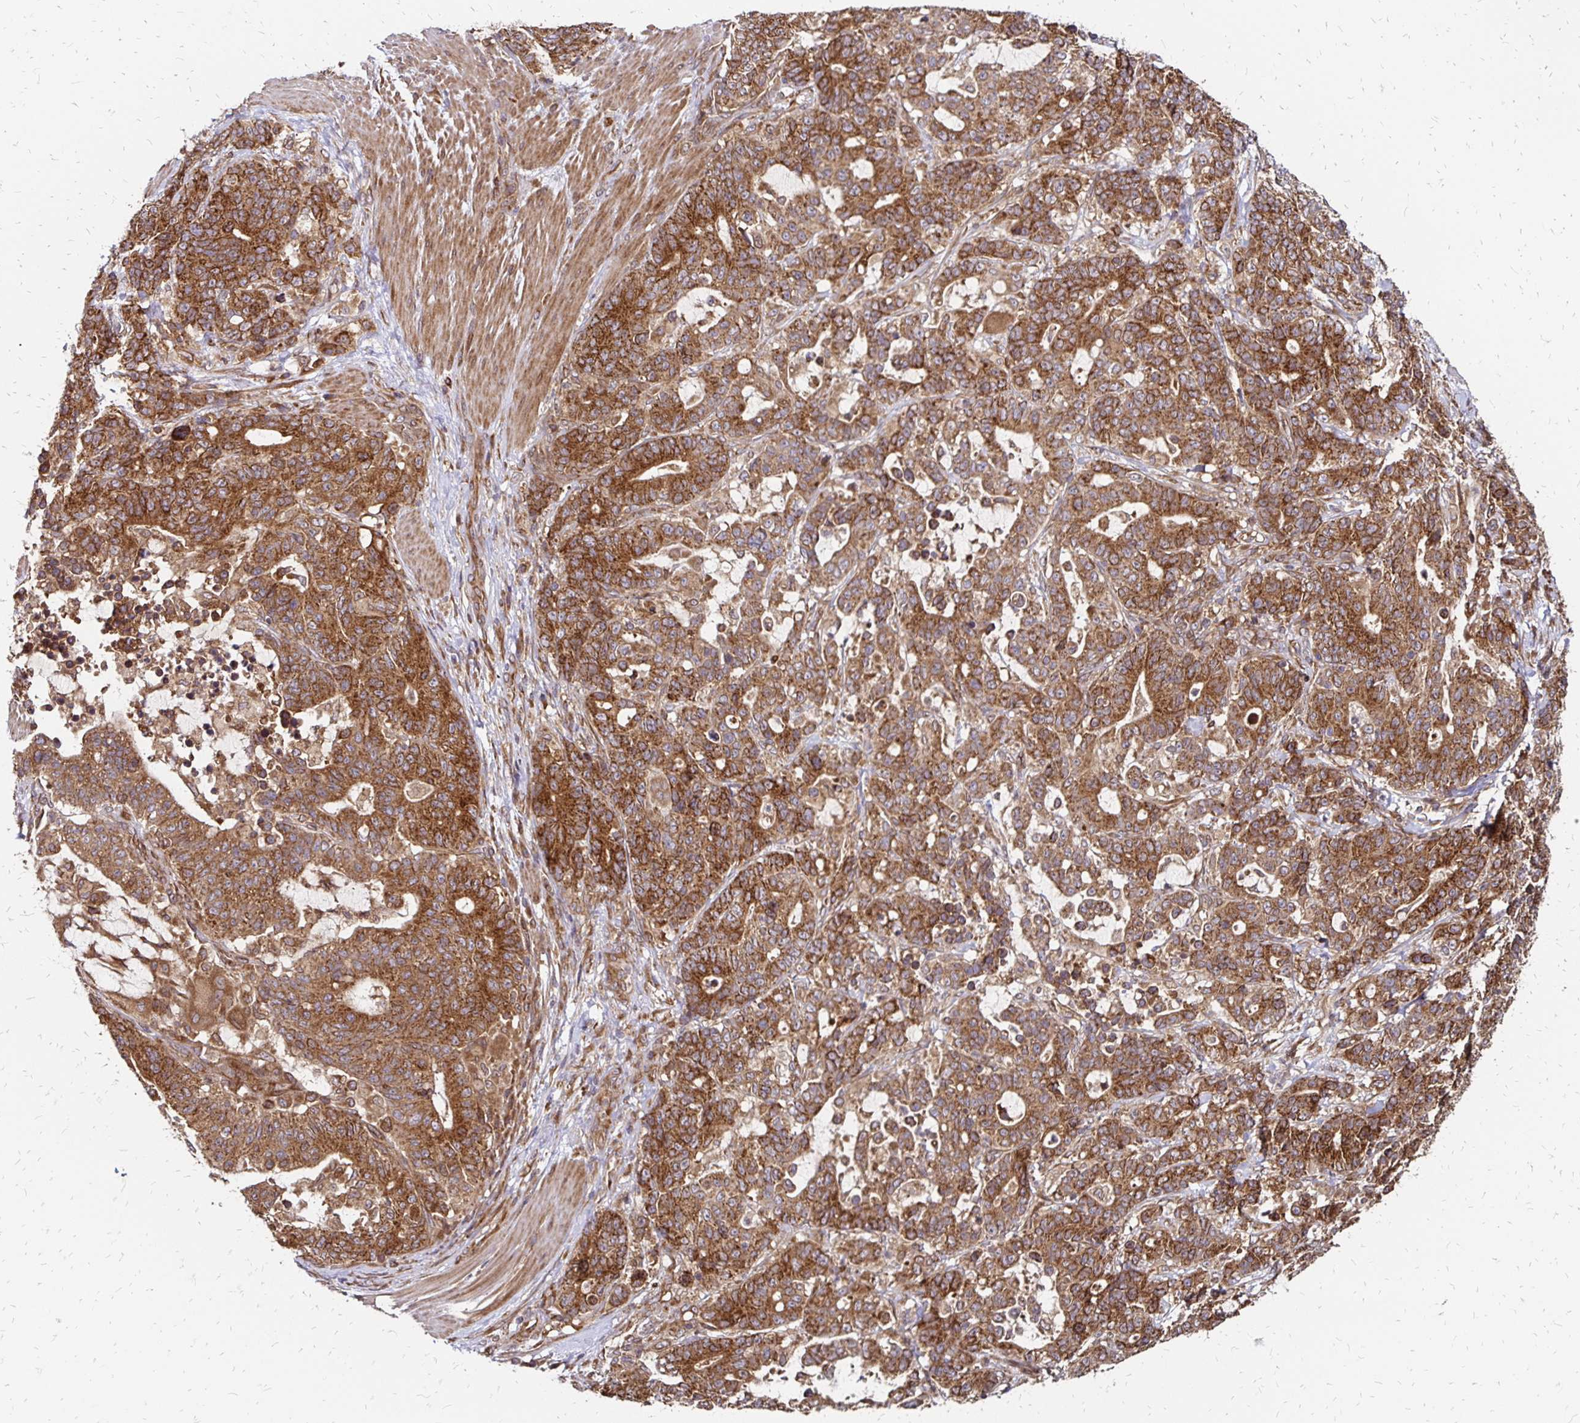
{"staining": {"intensity": "moderate", "quantity": ">75%", "location": "cytoplasmic/membranous"}, "tissue": "stomach cancer", "cell_type": "Tumor cells", "image_type": "cancer", "snomed": [{"axis": "morphology", "description": "Normal tissue, NOS"}, {"axis": "morphology", "description": "Adenocarcinoma, NOS"}, {"axis": "topography", "description": "Stomach"}], "caption": "There is medium levels of moderate cytoplasmic/membranous expression in tumor cells of stomach adenocarcinoma, as demonstrated by immunohistochemical staining (brown color).", "gene": "ZW10", "patient": {"sex": "female", "age": 64}}